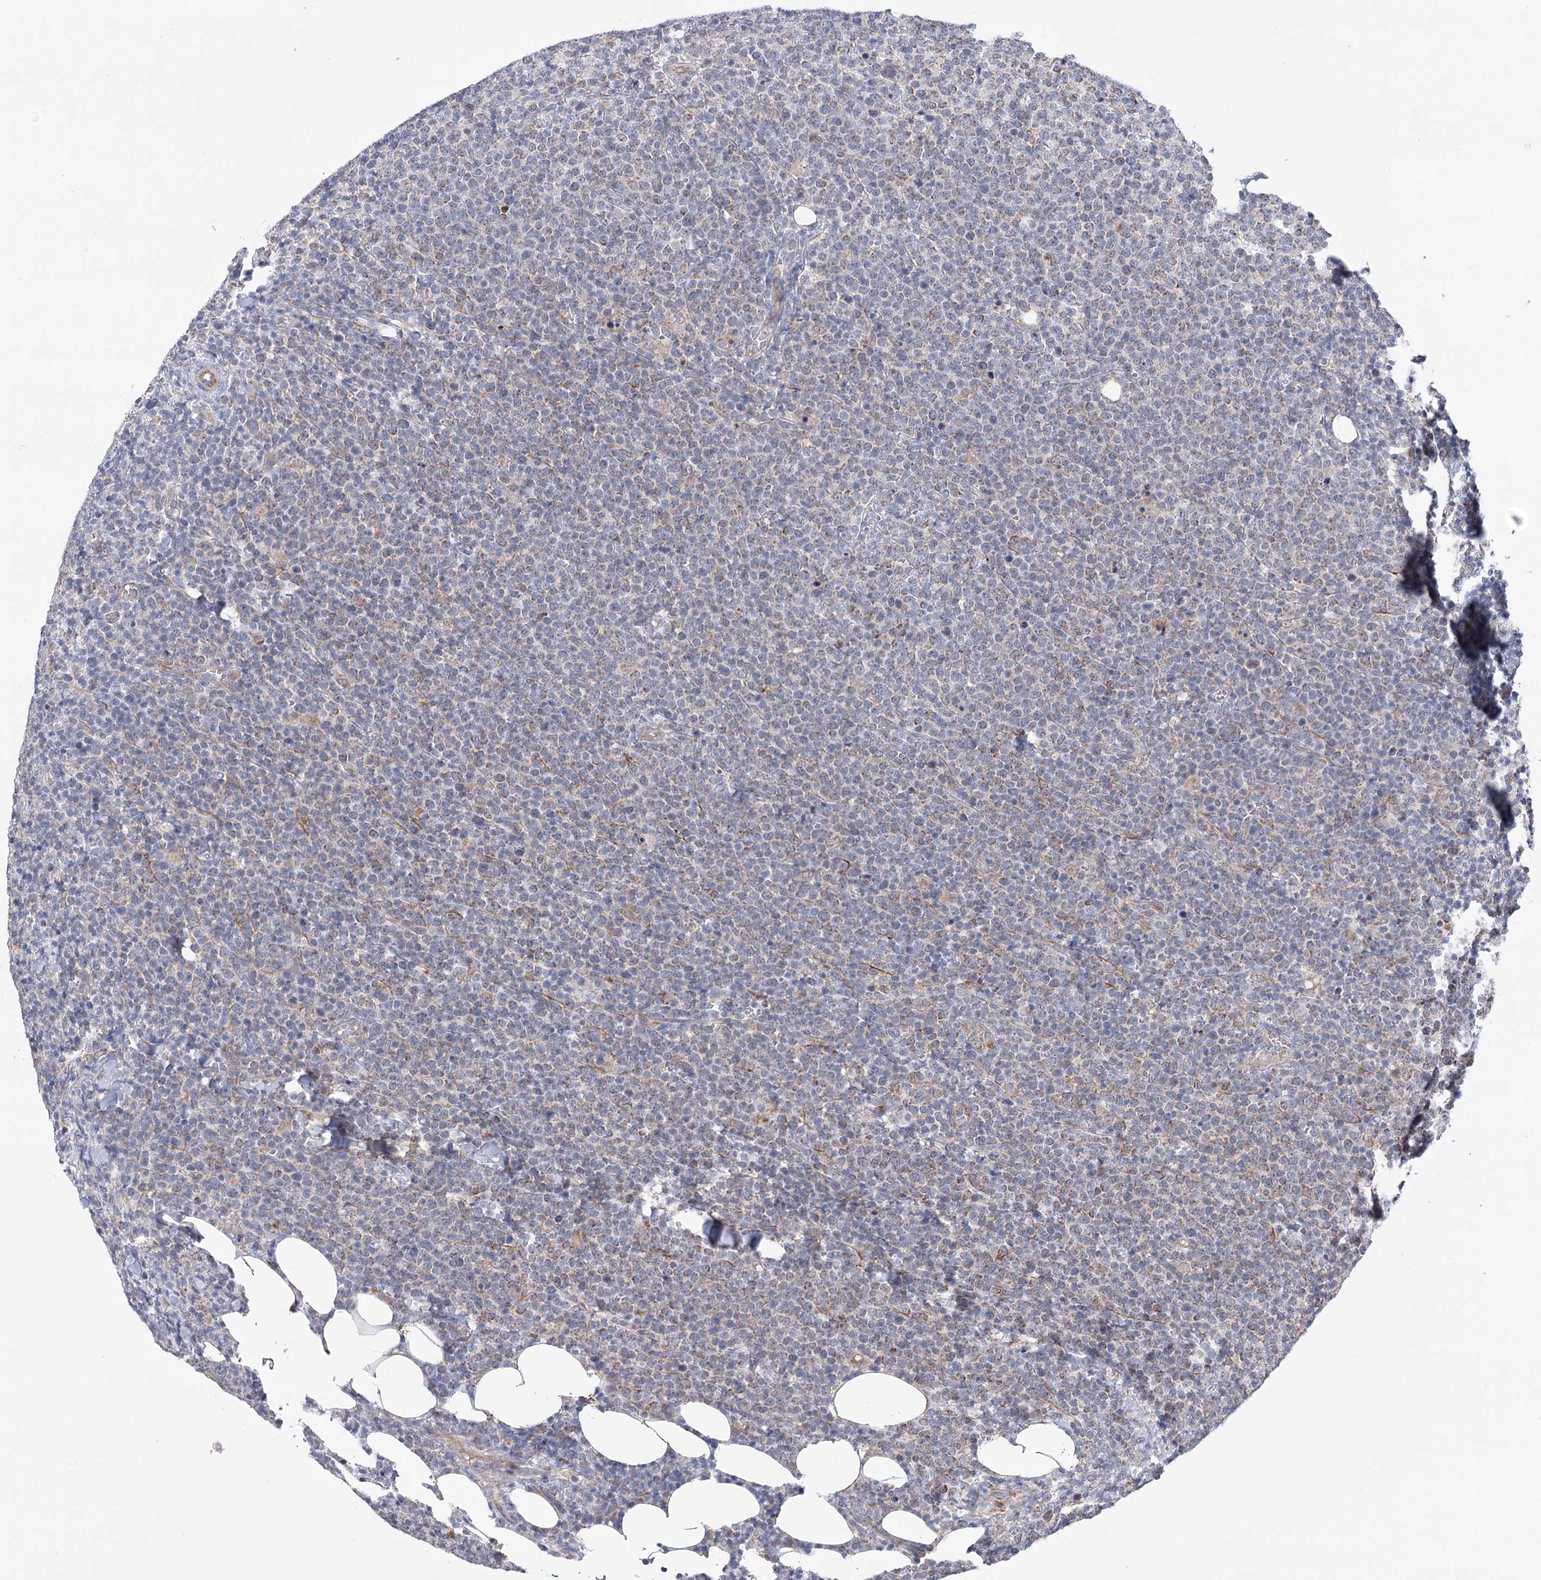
{"staining": {"intensity": "weak", "quantity": "25%-75%", "location": "cytoplasmic/membranous"}, "tissue": "lymphoma", "cell_type": "Tumor cells", "image_type": "cancer", "snomed": [{"axis": "morphology", "description": "Malignant lymphoma, non-Hodgkin's type, High grade"}, {"axis": "topography", "description": "Lymph node"}], "caption": "High-magnification brightfield microscopy of high-grade malignant lymphoma, non-Hodgkin's type stained with DAB (3,3'-diaminobenzidine) (brown) and counterstained with hematoxylin (blue). tumor cells exhibit weak cytoplasmic/membranous staining is present in approximately25%-75% of cells.", "gene": "ECHDC3", "patient": {"sex": "male", "age": 61}}